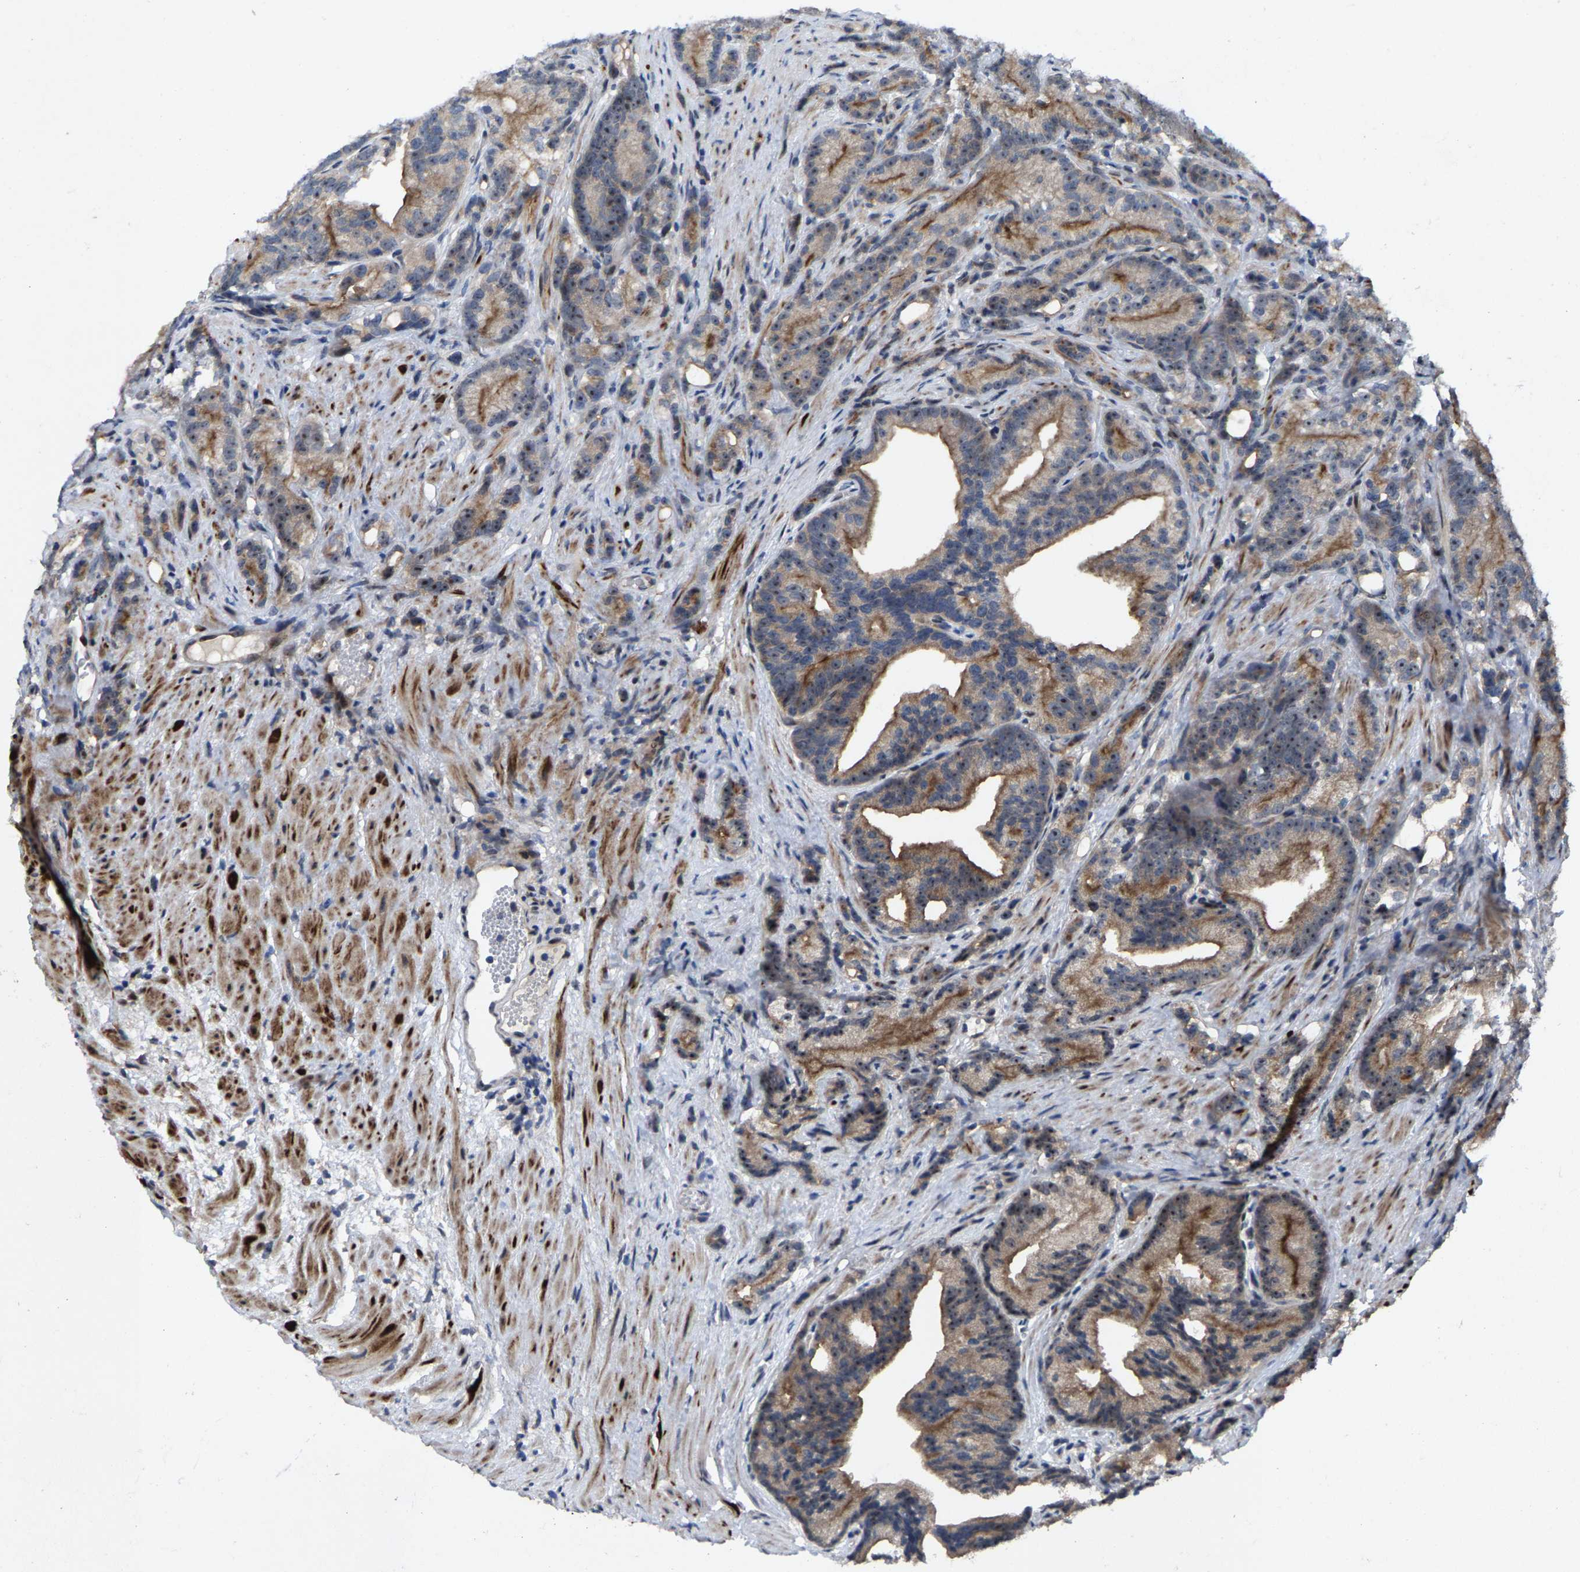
{"staining": {"intensity": "moderate", "quantity": "25%-75%", "location": "cytoplasmic/membranous,nuclear"}, "tissue": "prostate cancer", "cell_type": "Tumor cells", "image_type": "cancer", "snomed": [{"axis": "morphology", "description": "Adenocarcinoma, Low grade"}, {"axis": "topography", "description": "Prostate"}], "caption": "The histopathology image demonstrates immunohistochemical staining of prostate cancer (low-grade adenocarcinoma). There is moderate cytoplasmic/membranous and nuclear positivity is seen in approximately 25%-75% of tumor cells.", "gene": "HAUS6", "patient": {"sex": "male", "age": 89}}